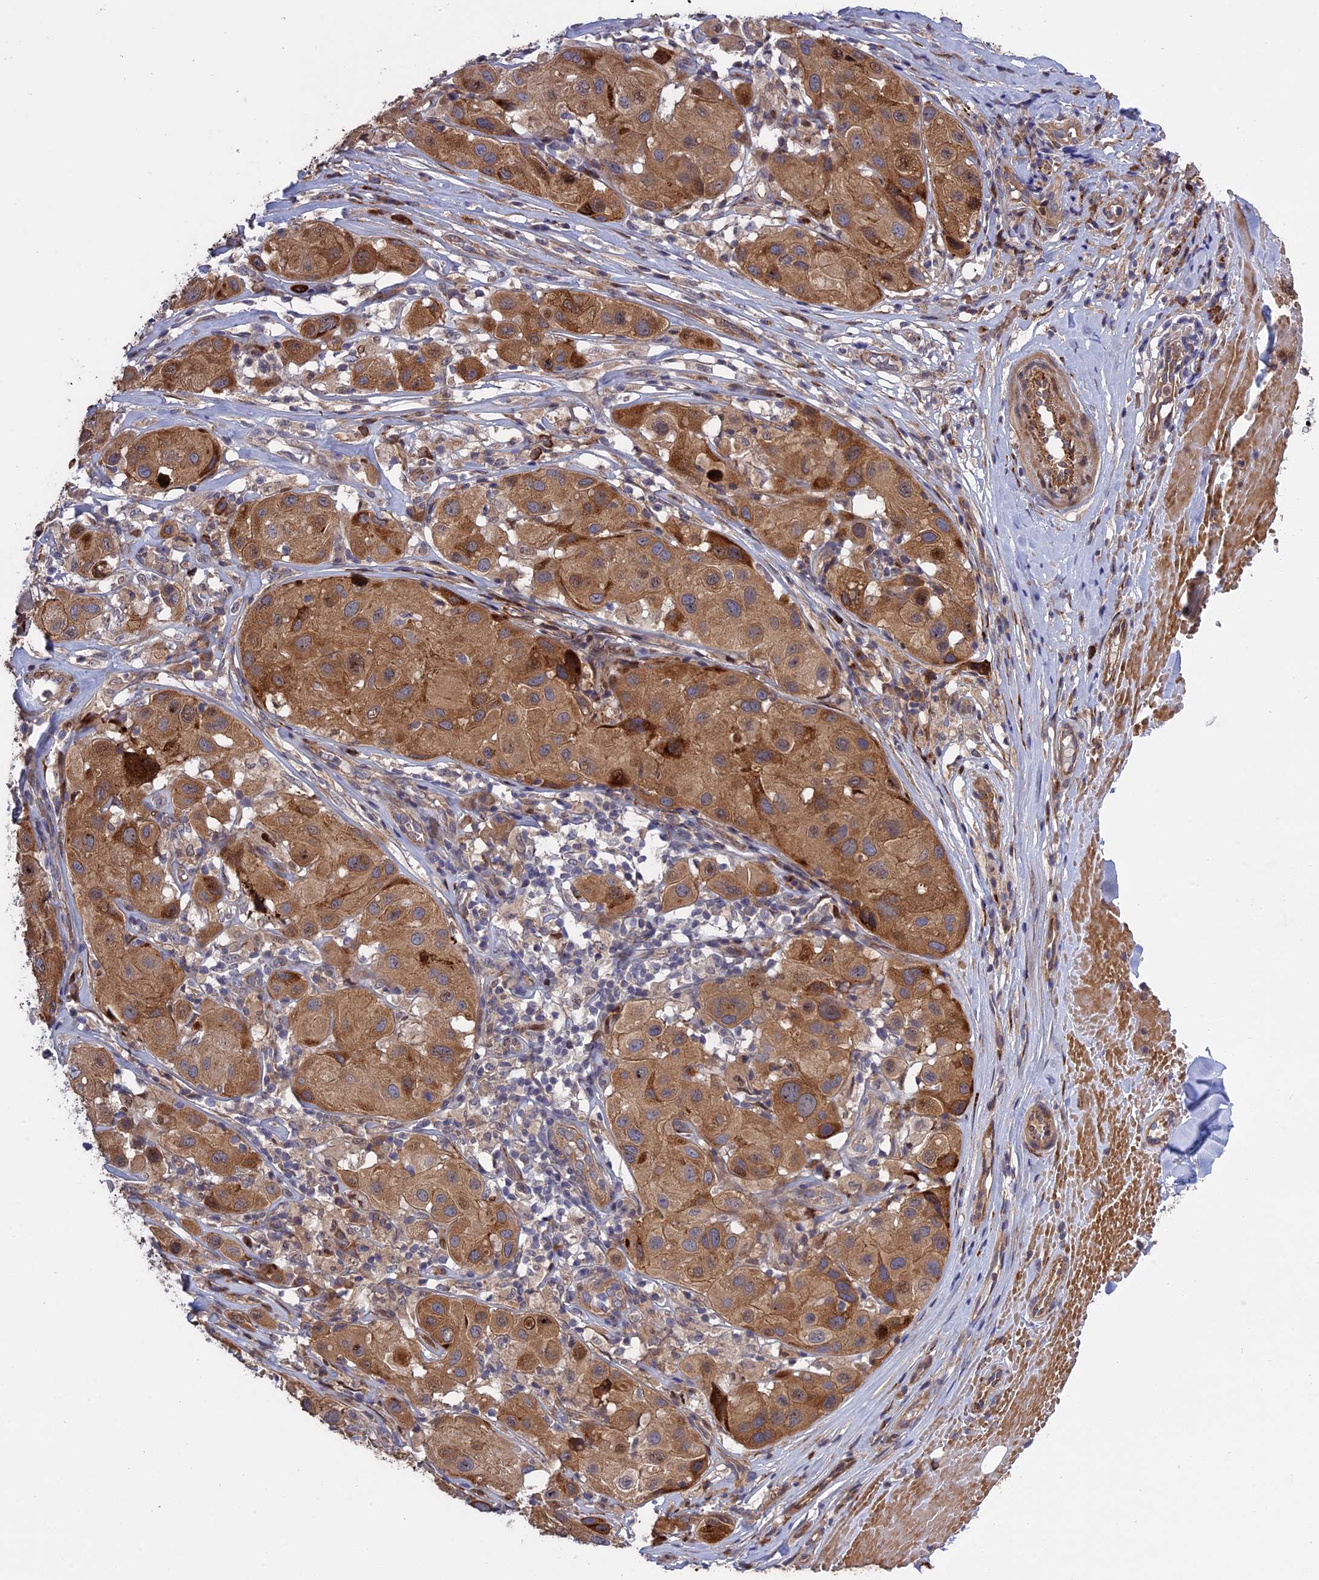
{"staining": {"intensity": "moderate", "quantity": ">75%", "location": "cytoplasmic/membranous"}, "tissue": "melanoma", "cell_type": "Tumor cells", "image_type": "cancer", "snomed": [{"axis": "morphology", "description": "Malignant melanoma, Metastatic site"}, {"axis": "topography", "description": "Skin"}], "caption": "A brown stain highlights moderate cytoplasmic/membranous positivity of a protein in malignant melanoma (metastatic site) tumor cells. Using DAB (brown) and hematoxylin (blue) stains, captured at high magnification using brightfield microscopy.", "gene": "DDX60L", "patient": {"sex": "male", "age": 41}}